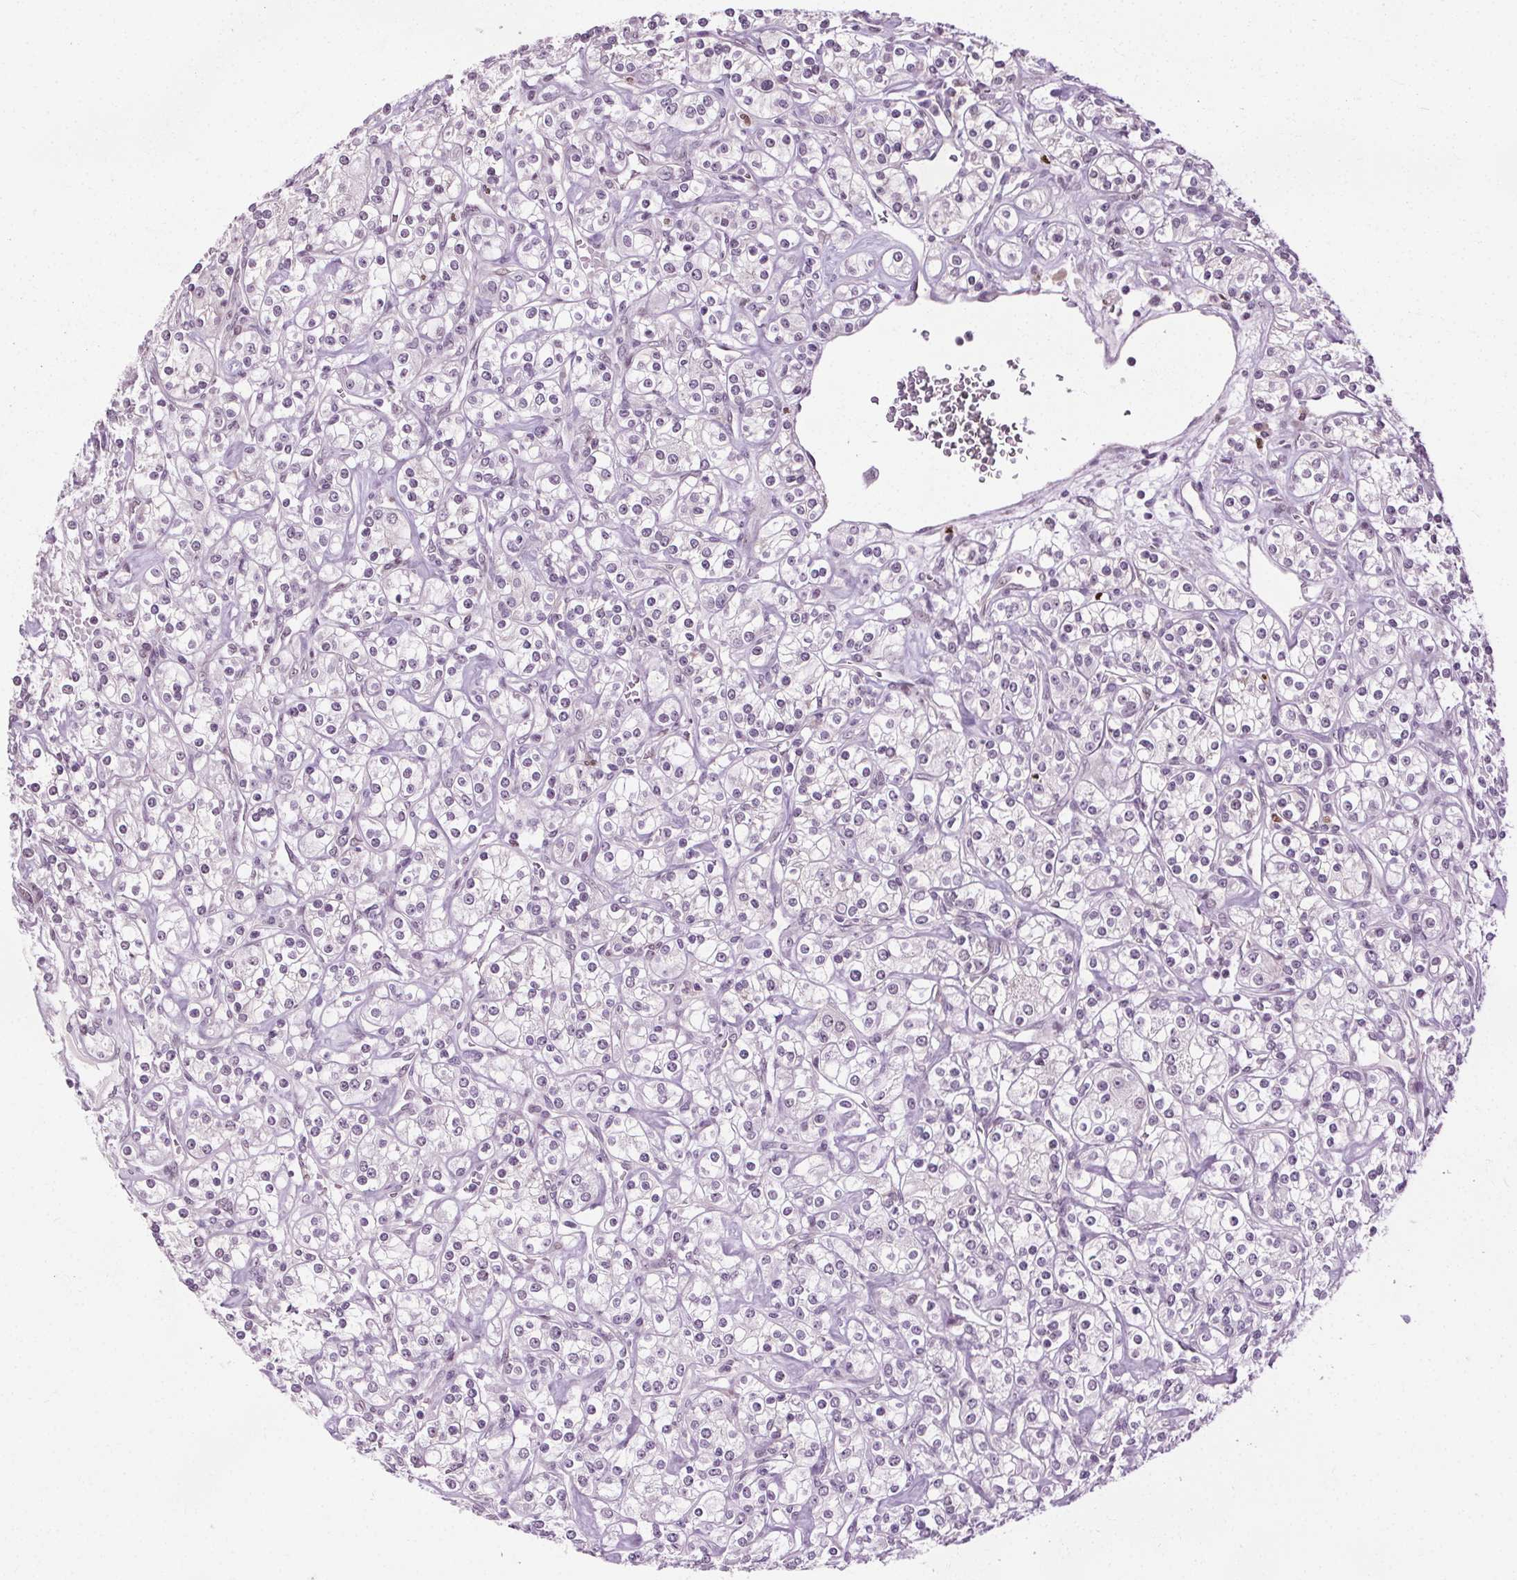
{"staining": {"intensity": "negative", "quantity": "none", "location": "none"}, "tissue": "renal cancer", "cell_type": "Tumor cells", "image_type": "cancer", "snomed": [{"axis": "morphology", "description": "Adenocarcinoma, NOS"}, {"axis": "topography", "description": "Kidney"}], "caption": "Immunohistochemistry of human renal adenocarcinoma demonstrates no positivity in tumor cells.", "gene": "CEBPA", "patient": {"sex": "male", "age": 77}}